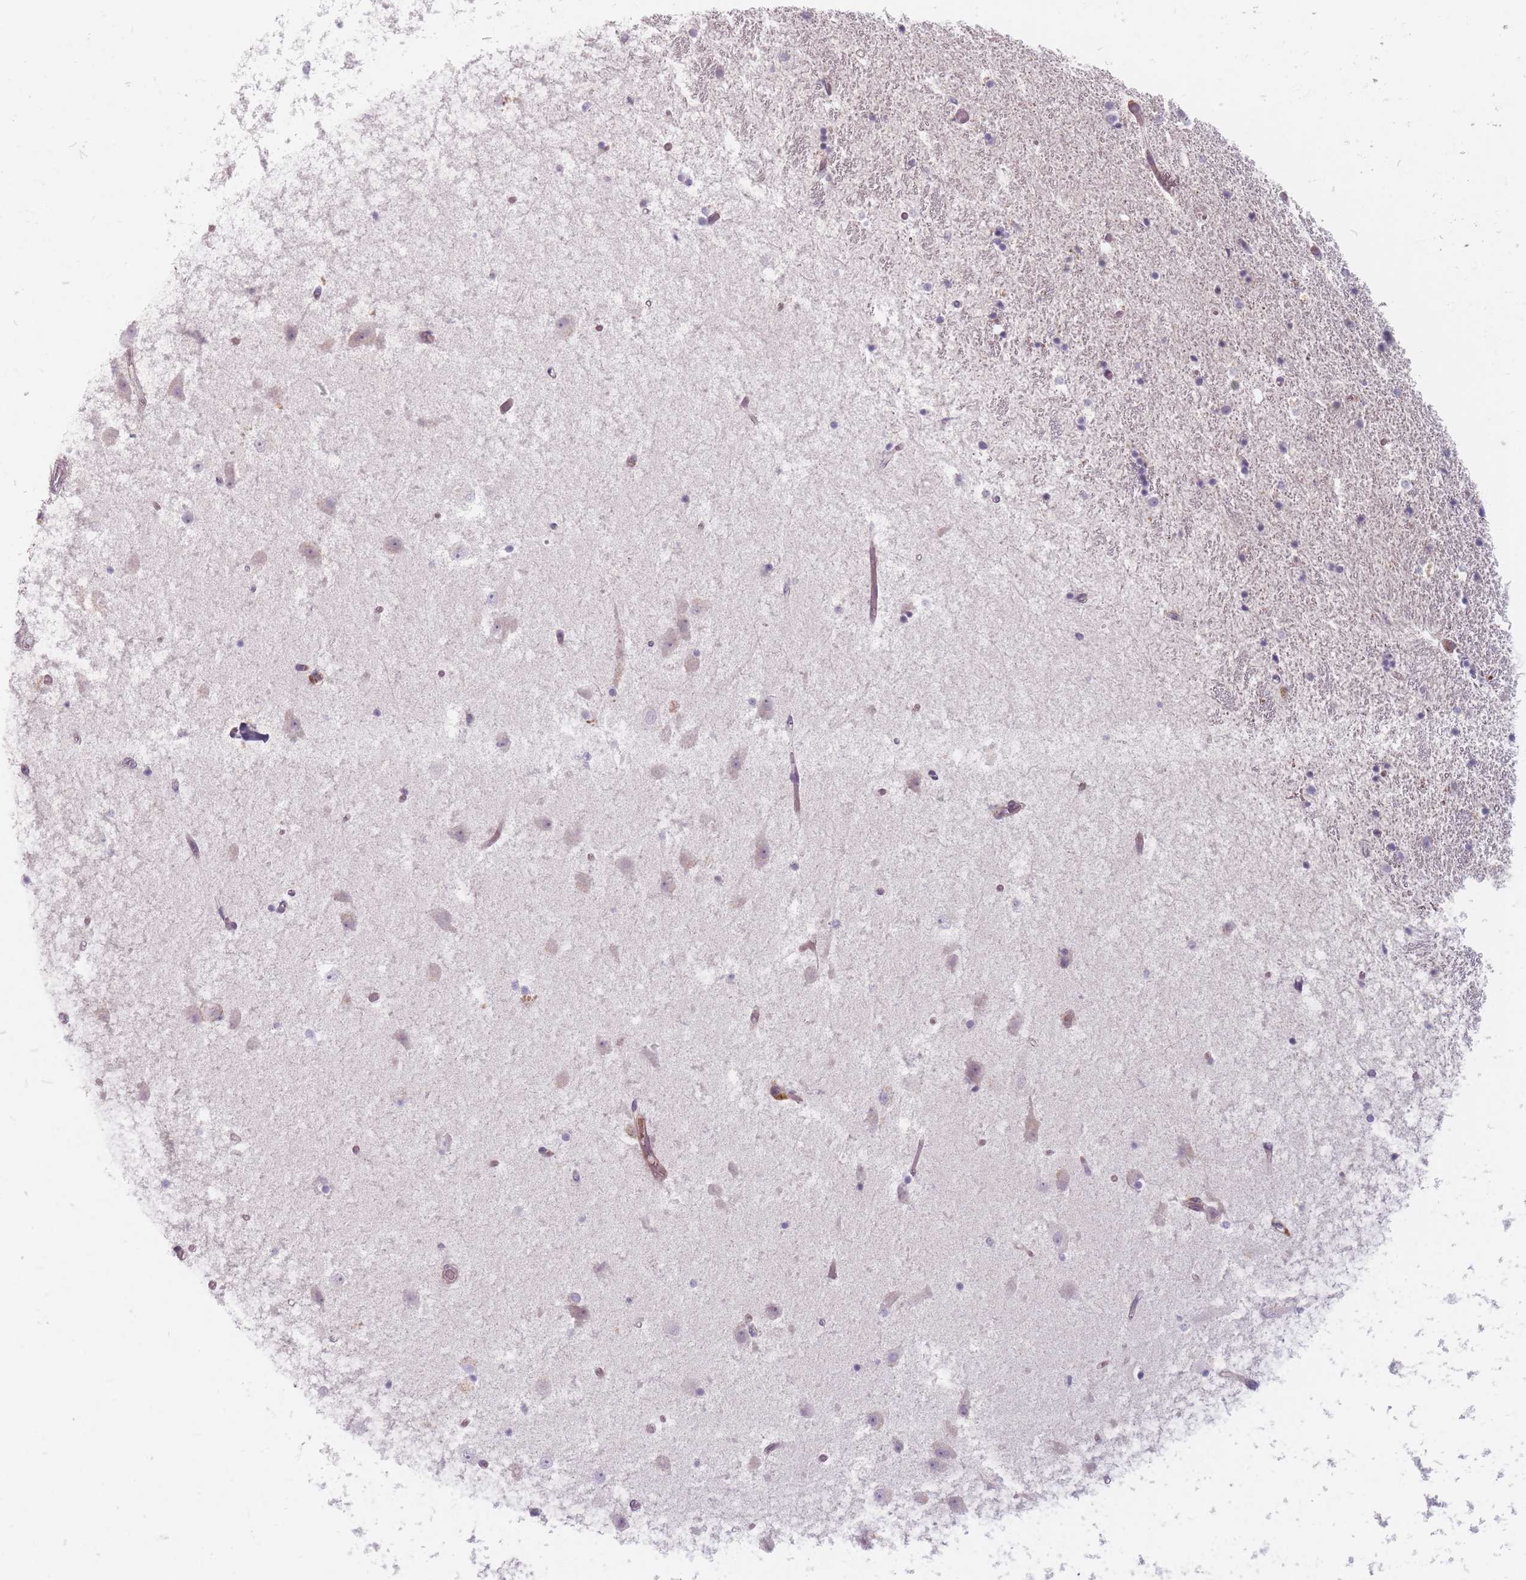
{"staining": {"intensity": "negative", "quantity": "none", "location": "none"}, "tissue": "hippocampus", "cell_type": "Glial cells", "image_type": "normal", "snomed": [{"axis": "morphology", "description": "Normal tissue, NOS"}, {"axis": "topography", "description": "Hippocampus"}], "caption": "Normal hippocampus was stained to show a protein in brown. There is no significant staining in glial cells. The staining was performed using DAB to visualize the protein expression in brown, while the nuclei were stained in blue with hematoxylin (Magnification: 20x).", "gene": "CHCHD7", "patient": {"sex": "female", "age": 52}}